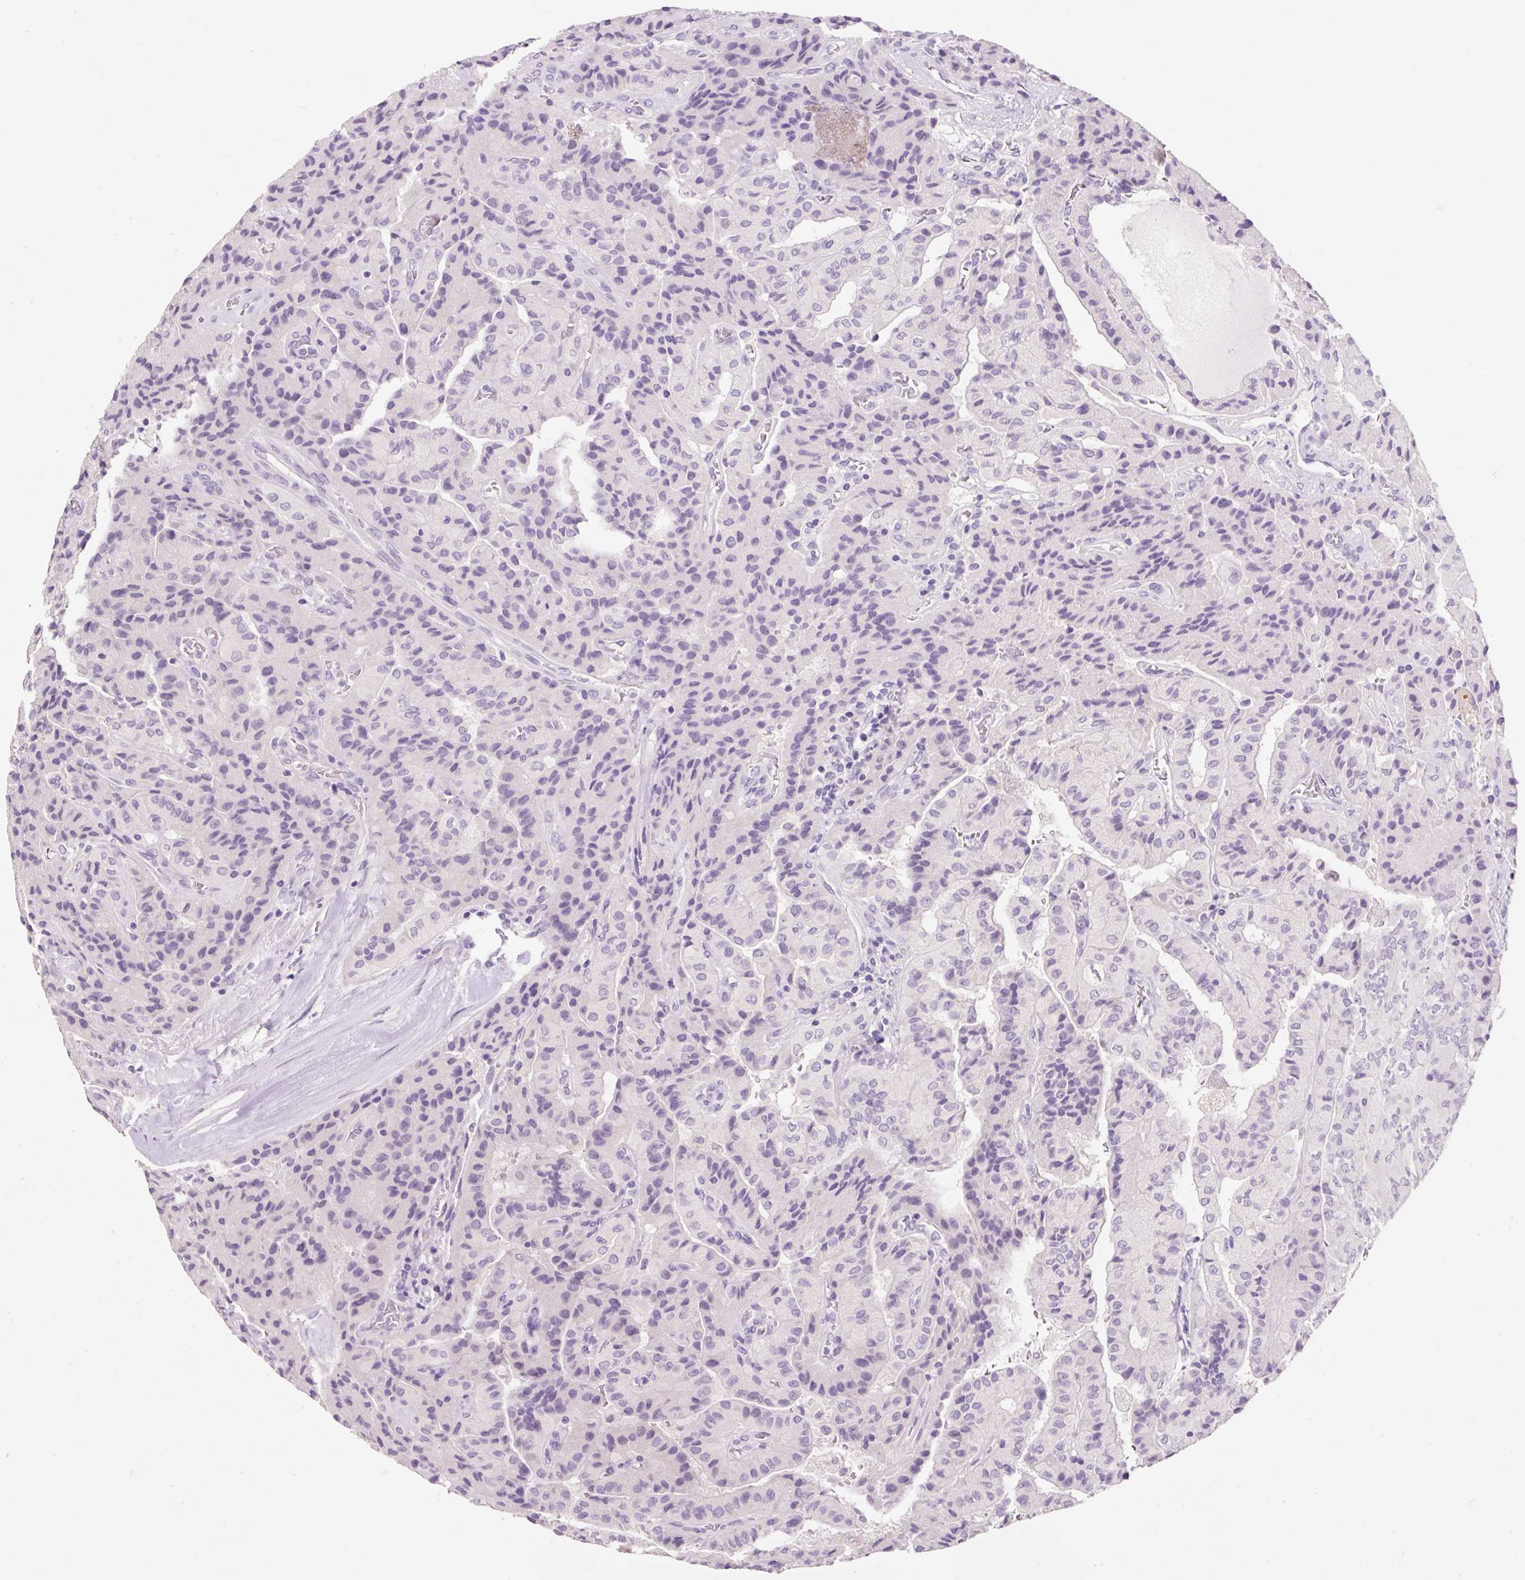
{"staining": {"intensity": "negative", "quantity": "none", "location": "none"}, "tissue": "thyroid cancer", "cell_type": "Tumor cells", "image_type": "cancer", "snomed": [{"axis": "morphology", "description": "Normal tissue, NOS"}, {"axis": "morphology", "description": "Papillary adenocarcinoma, NOS"}, {"axis": "topography", "description": "Thyroid gland"}], "caption": "A photomicrograph of human thyroid cancer is negative for staining in tumor cells. (Stains: DAB immunohistochemistry (IHC) with hematoxylin counter stain, Microscopy: brightfield microscopy at high magnification).", "gene": "SYP", "patient": {"sex": "female", "age": 59}}